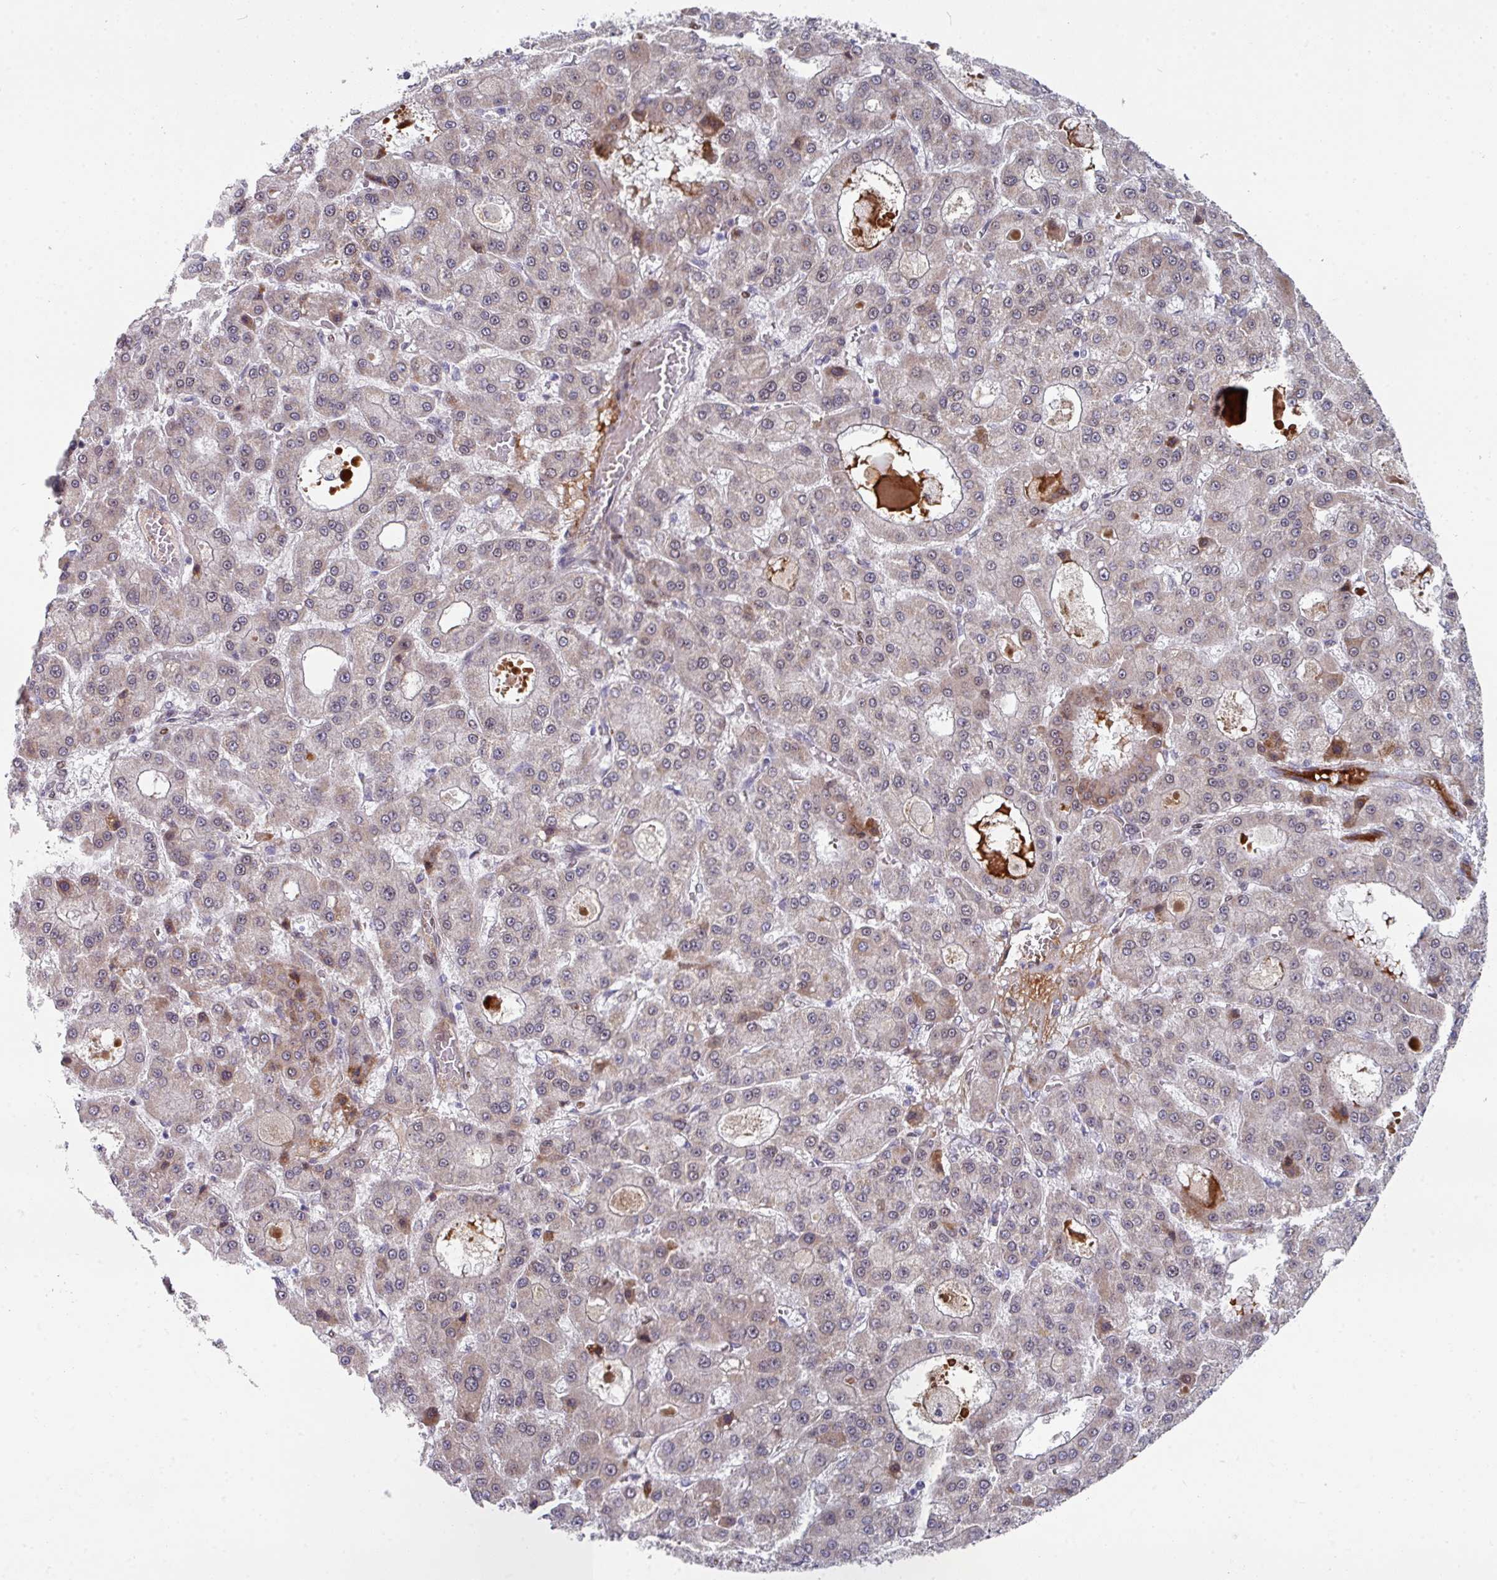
{"staining": {"intensity": "weak", "quantity": "<25%", "location": "cytoplasmic/membranous,nuclear"}, "tissue": "liver cancer", "cell_type": "Tumor cells", "image_type": "cancer", "snomed": [{"axis": "morphology", "description": "Carcinoma, Hepatocellular, NOS"}, {"axis": "topography", "description": "Liver"}], "caption": "An IHC micrograph of hepatocellular carcinoma (liver) is shown. There is no staining in tumor cells of hepatocellular carcinoma (liver).", "gene": "CBX7", "patient": {"sex": "male", "age": 70}}